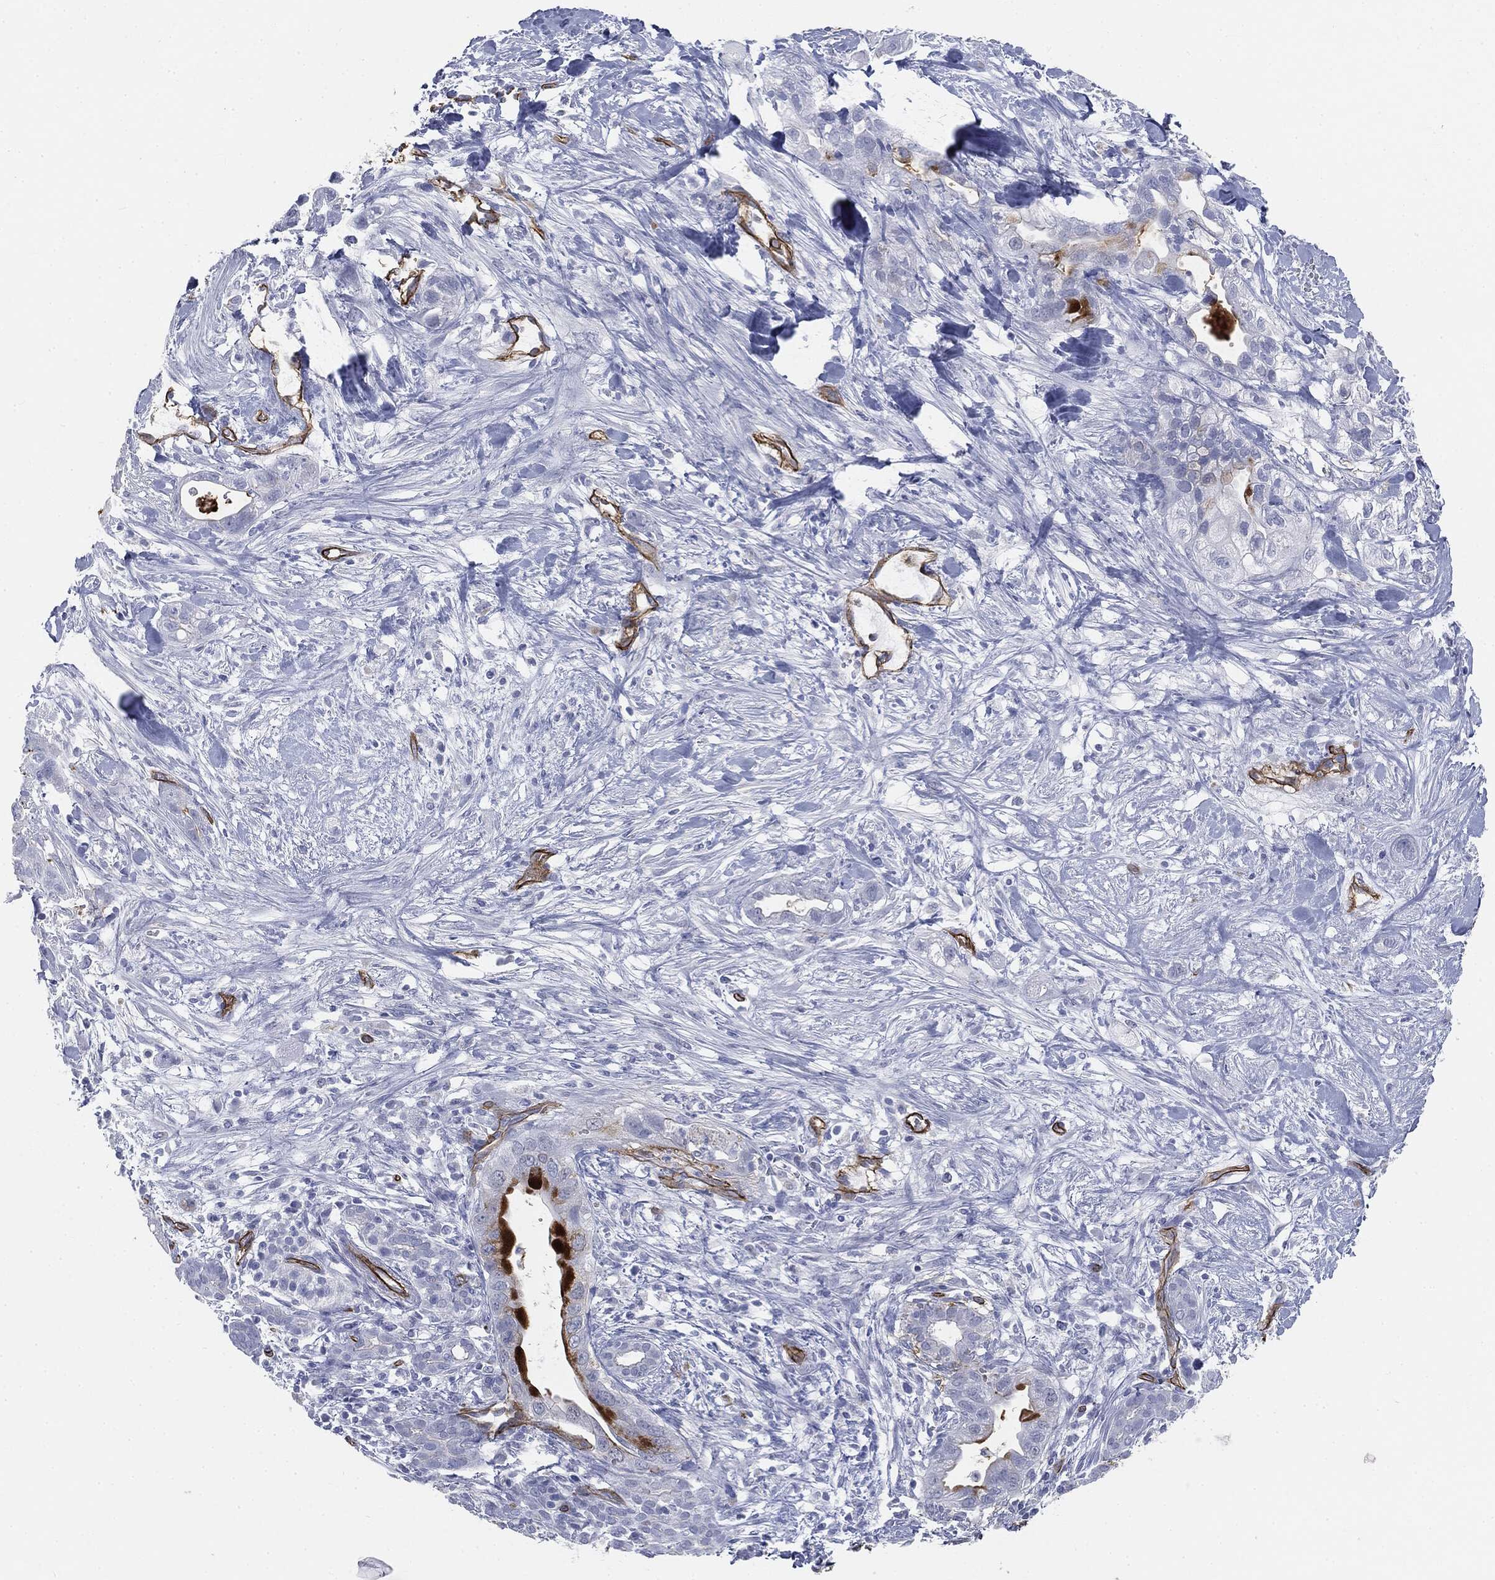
{"staining": {"intensity": "moderate", "quantity": "<25%", "location": "cytoplasmic/membranous"}, "tissue": "pancreatic cancer", "cell_type": "Tumor cells", "image_type": "cancer", "snomed": [{"axis": "morphology", "description": "Adenocarcinoma, NOS"}, {"axis": "topography", "description": "Pancreas"}], "caption": "Immunohistochemistry (DAB (3,3'-diaminobenzidine)) staining of adenocarcinoma (pancreatic) exhibits moderate cytoplasmic/membranous protein positivity in about <25% of tumor cells. (brown staining indicates protein expression, while blue staining denotes nuclei).", "gene": "MUC5AC", "patient": {"sex": "male", "age": 44}}